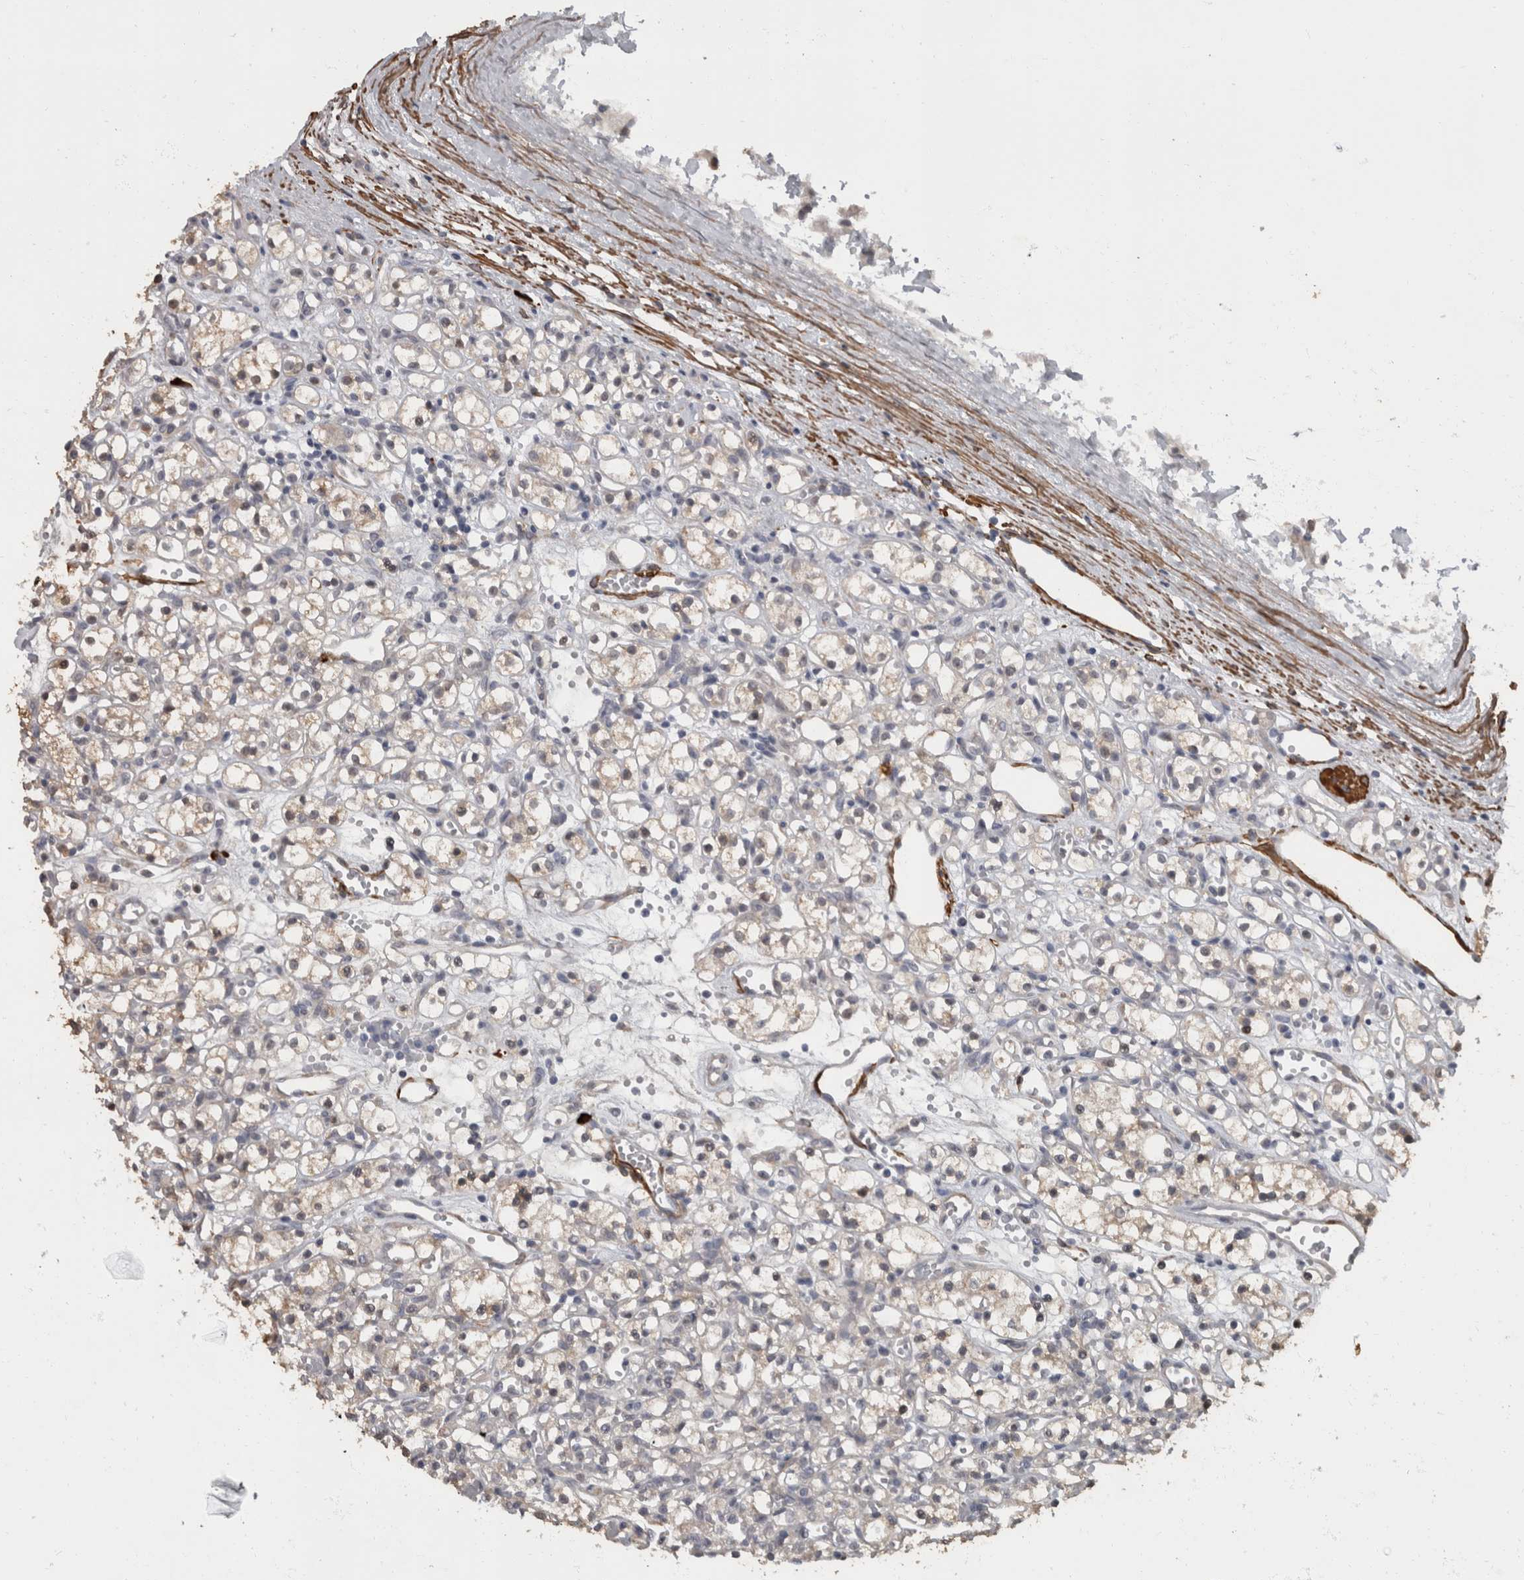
{"staining": {"intensity": "negative", "quantity": "none", "location": "none"}, "tissue": "renal cancer", "cell_type": "Tumor cells", "image_type": "cancer", "snomed": [{"axis": "morphology", "description": "Adenocarcinoma, NOS"}, {"axis": "topography", "description": "Kidney"}], "caption": "There is no significant expression in tumor cells of renal adenocarcinoma.", "gene": "MASTL", "patient": {"sex": "female", "age": 59}}